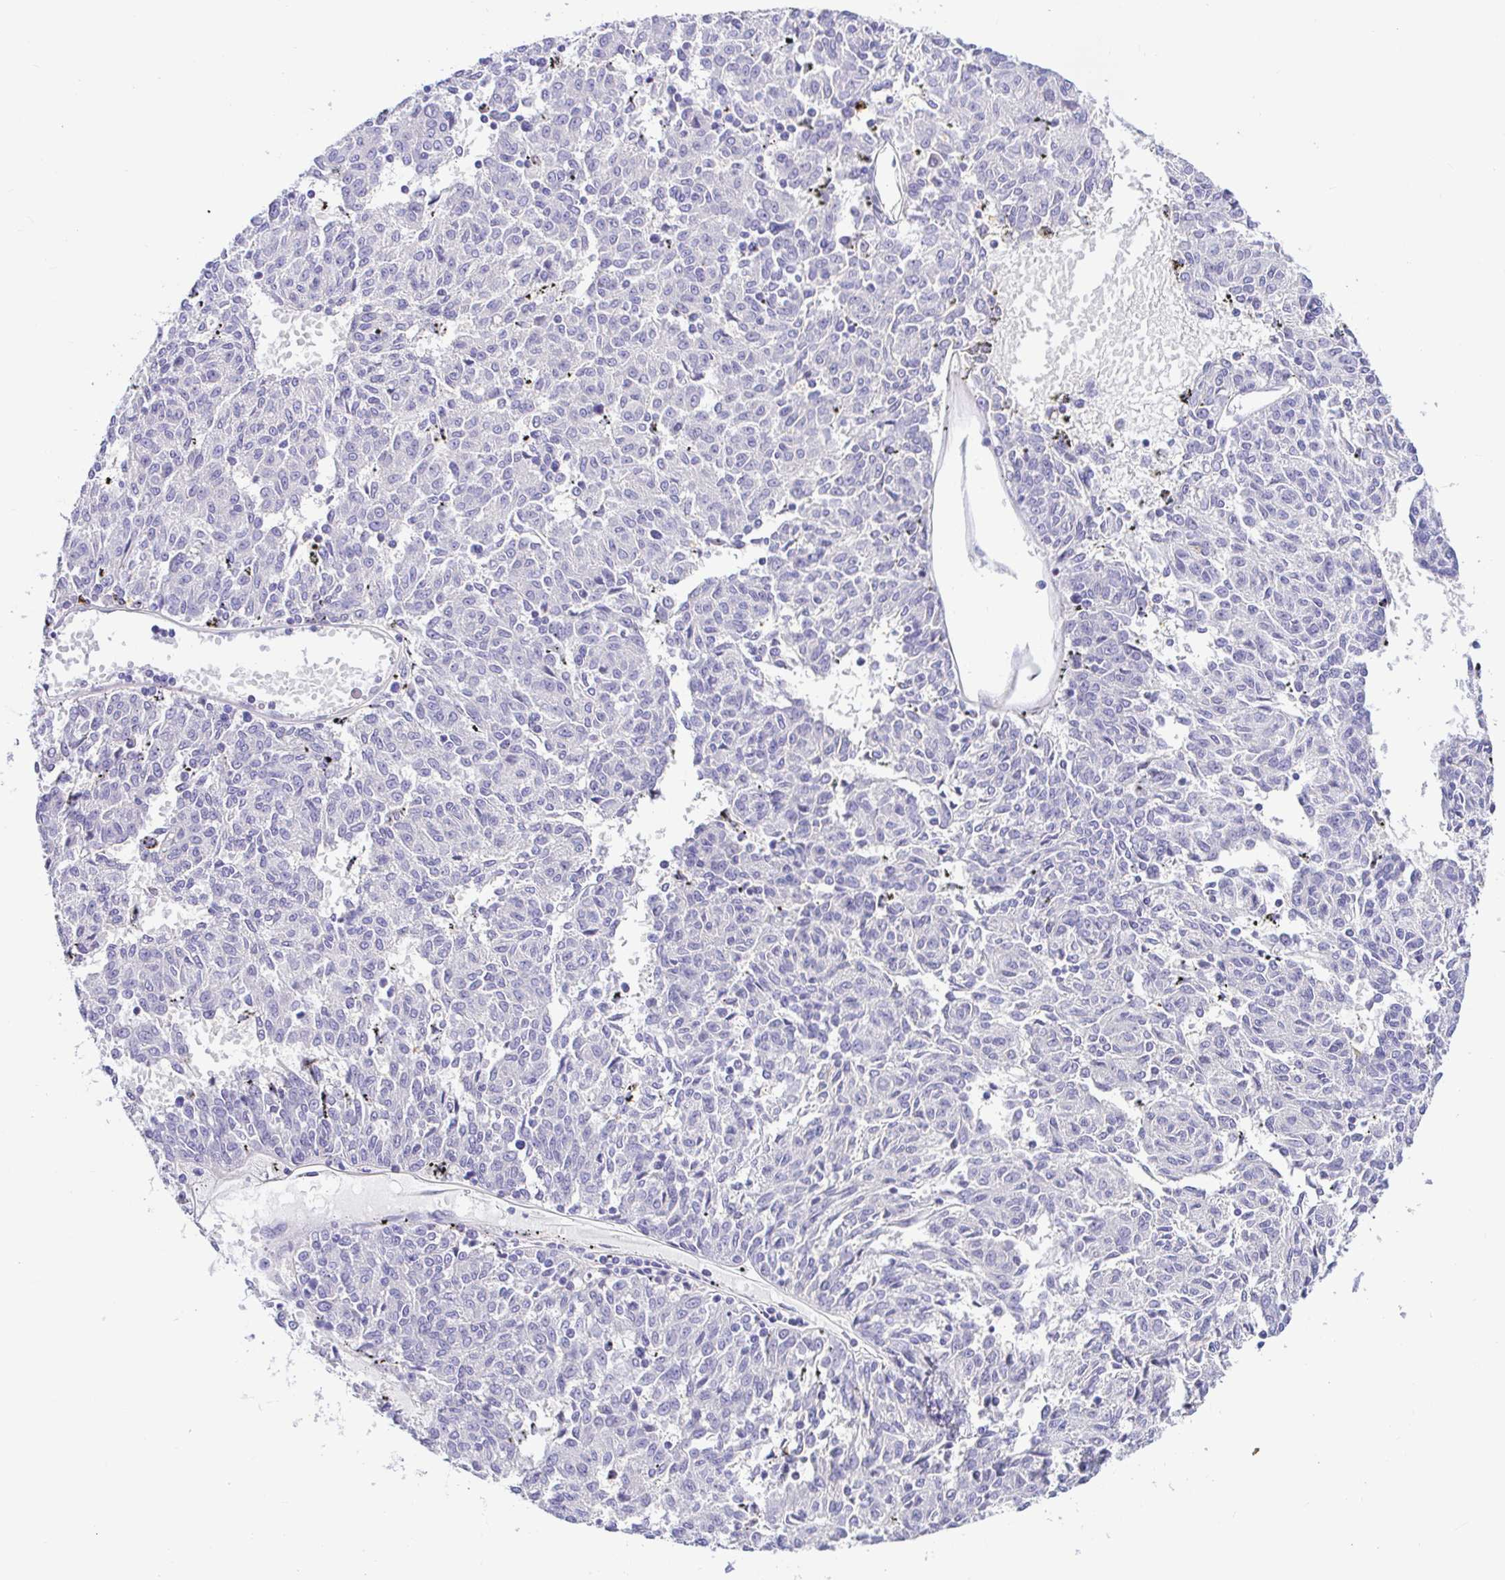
{"staining": {"intensity": "negative", "quantity": "none", "location": "none"}, "tissue": "melanoma", "cell_type": "Tumor cells", "image_type": "cancer", "snomed": [{"axis": "morphology", "description": "Malignant melanoma, NOS"}, {"axis": "topography", "description": "Skin"}], "caption": "An immunohistochemistry photomicrograph of melanoma is shown. There is no staining in tumor cells of melanoma.", "gene": "CDO1", "patient": {"sex": "female", "age": 72}}